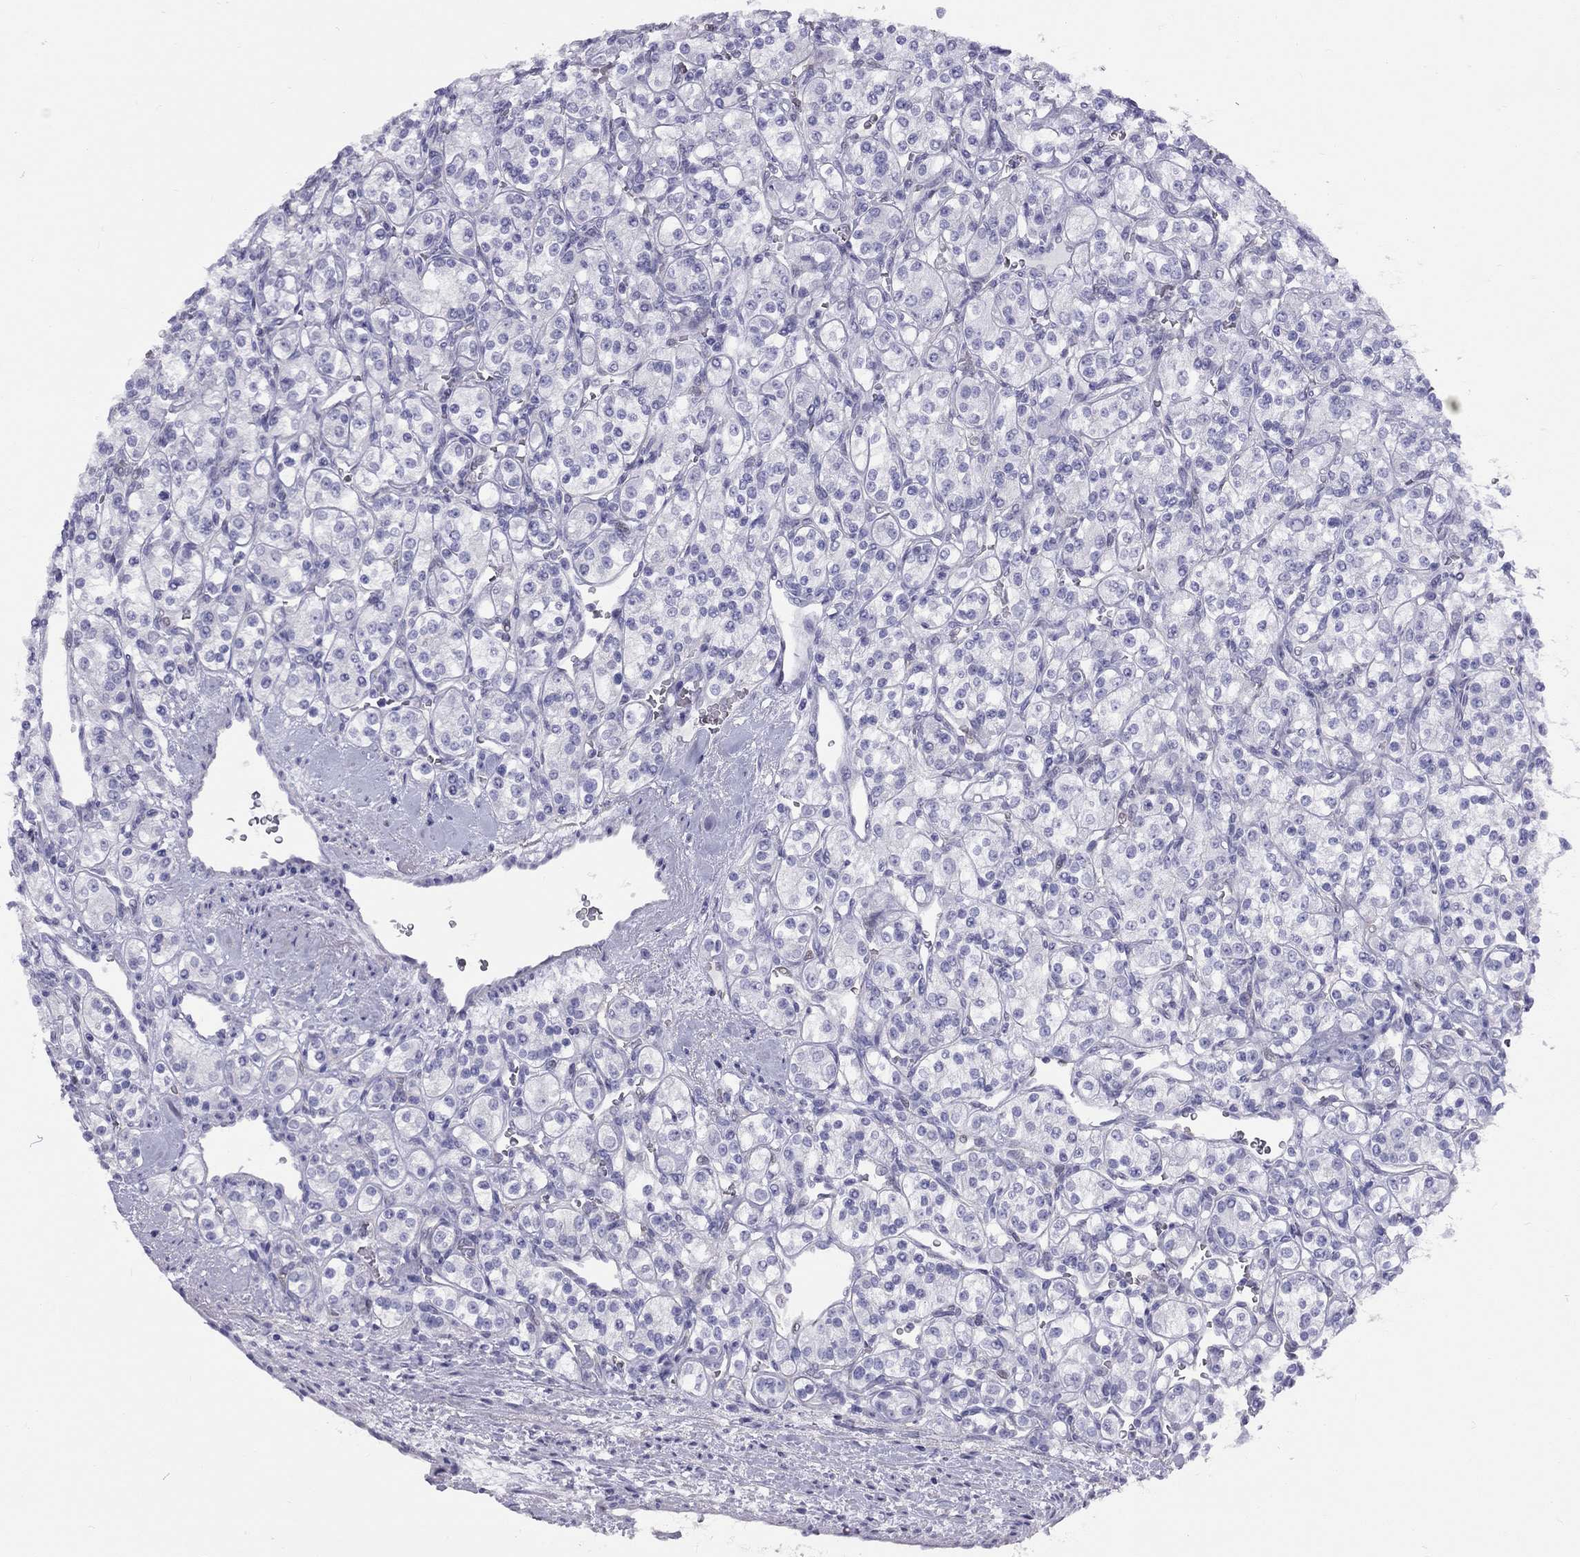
{"staining": {"intensity": "negative", "quantity": "none", "location": "none"}, "tissue": "renal cancer", "cell_type": "Tumor cells", "image_type": "cancer", "snomed": [{"axis": "morphology", "description": "Adenocarcinoma, NOS"}, {"axis": "topography", "description": "Kidney"}], "caption": "Immunohistochemistry (IHC) histopathology image of neoplastic tissue: renal cancer stained with DAB (3,3'-diaminobenzidine) reveals no significant protein staining in tumor cells.", "gene": "FSCN3", "patient": {"sex": "male", "age": 77}}